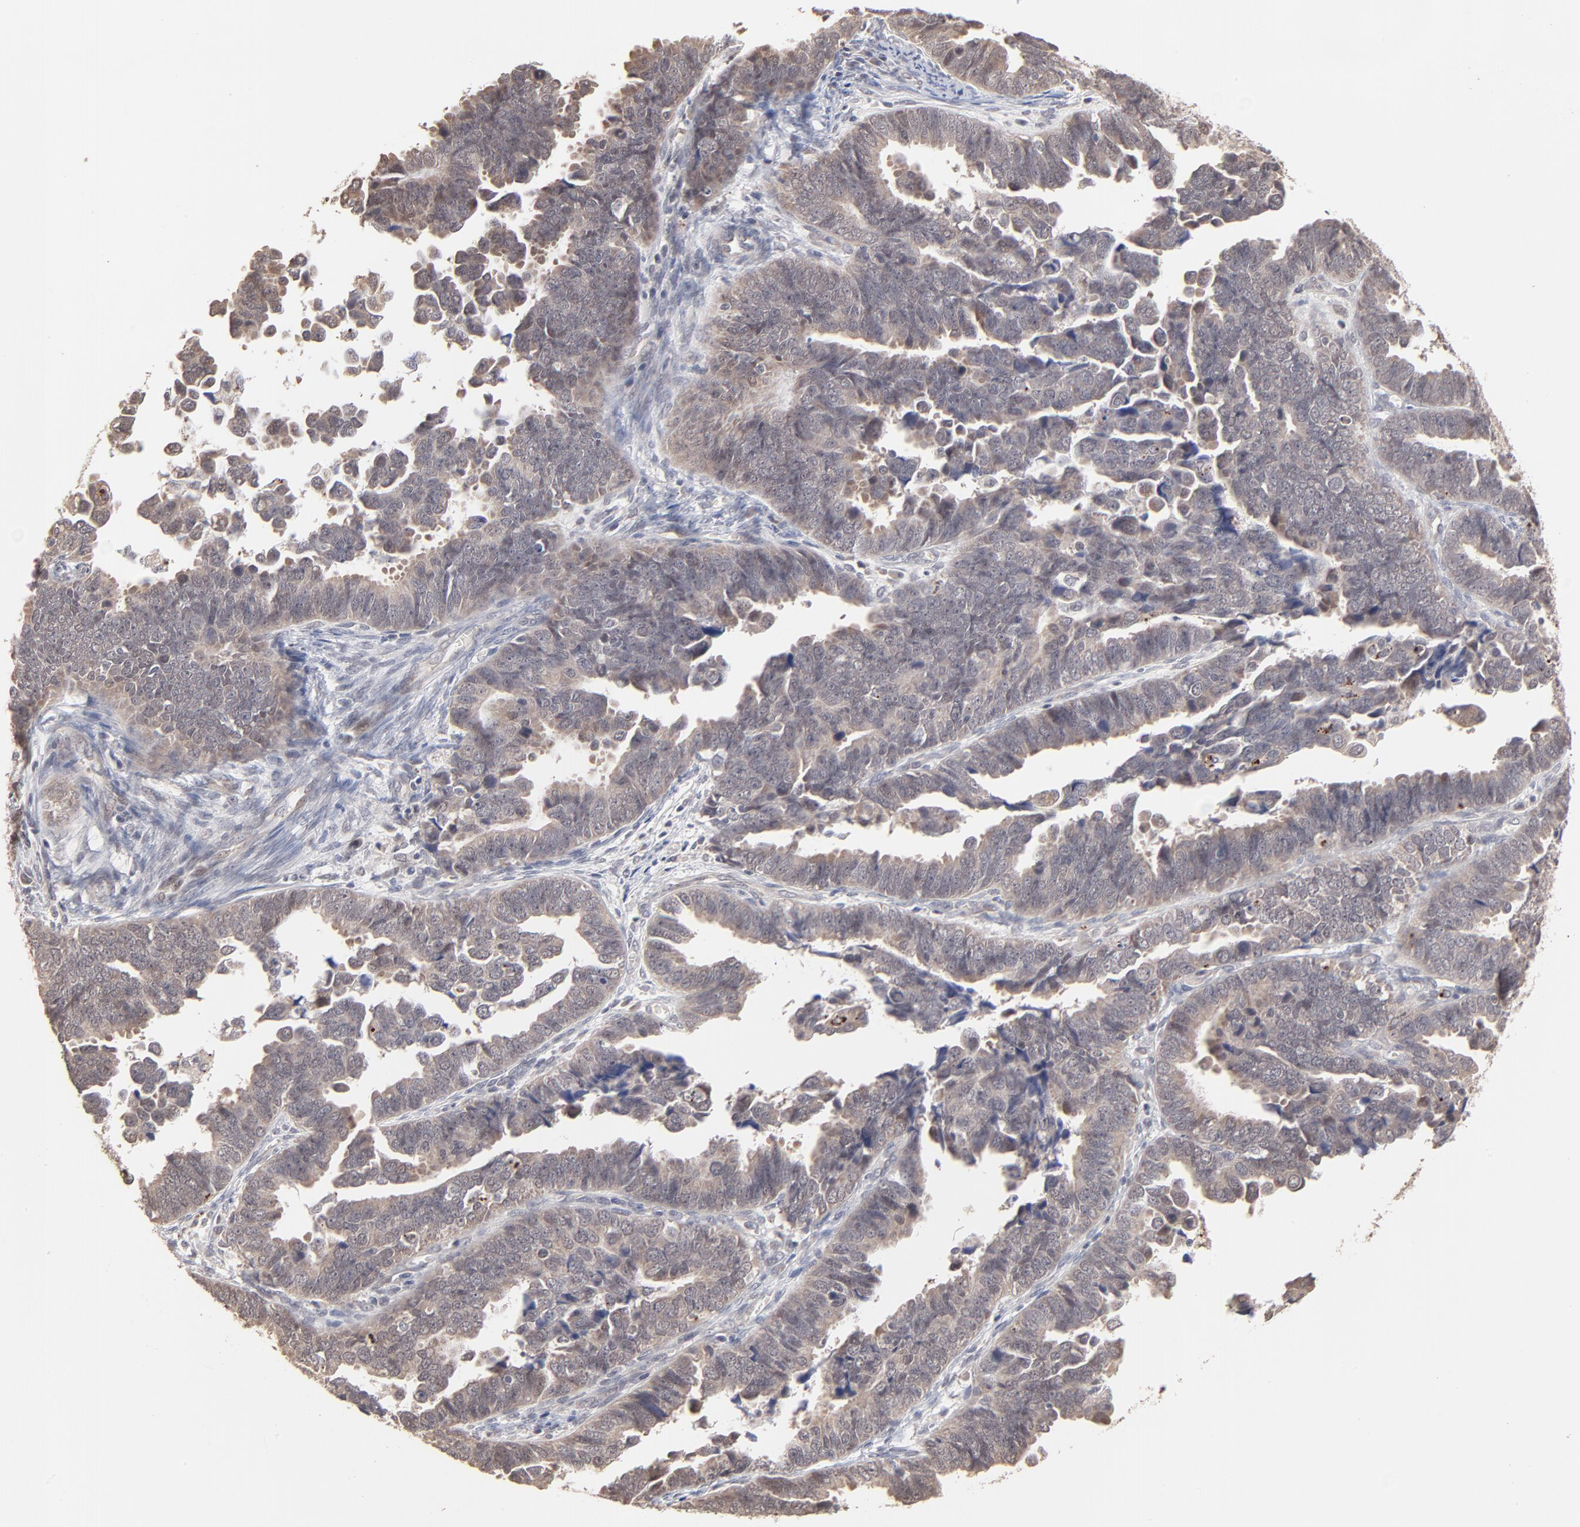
{"staining": {"intensity": "weak", "quantity": "<25%", "location": "cytoplasmic/membranous"}, "tissue": "endometrial cancer", "cell_type": "Tumor cells", "image_type": "cancer", "snomed": [{"axis": "morphology", "description": "Adenocarcinoma, NOS"}, {"axis": "topography", "description": "Endometrium"}], "caption": "Immunohistochemistry micrograph of neoplastic tissue: adenocarcinoma (endometrial) stained with DAB exhibits no significant protein staining in tumor cells.", "gene": "MSL2", "patient": {"sex": "female", "age": 75}}